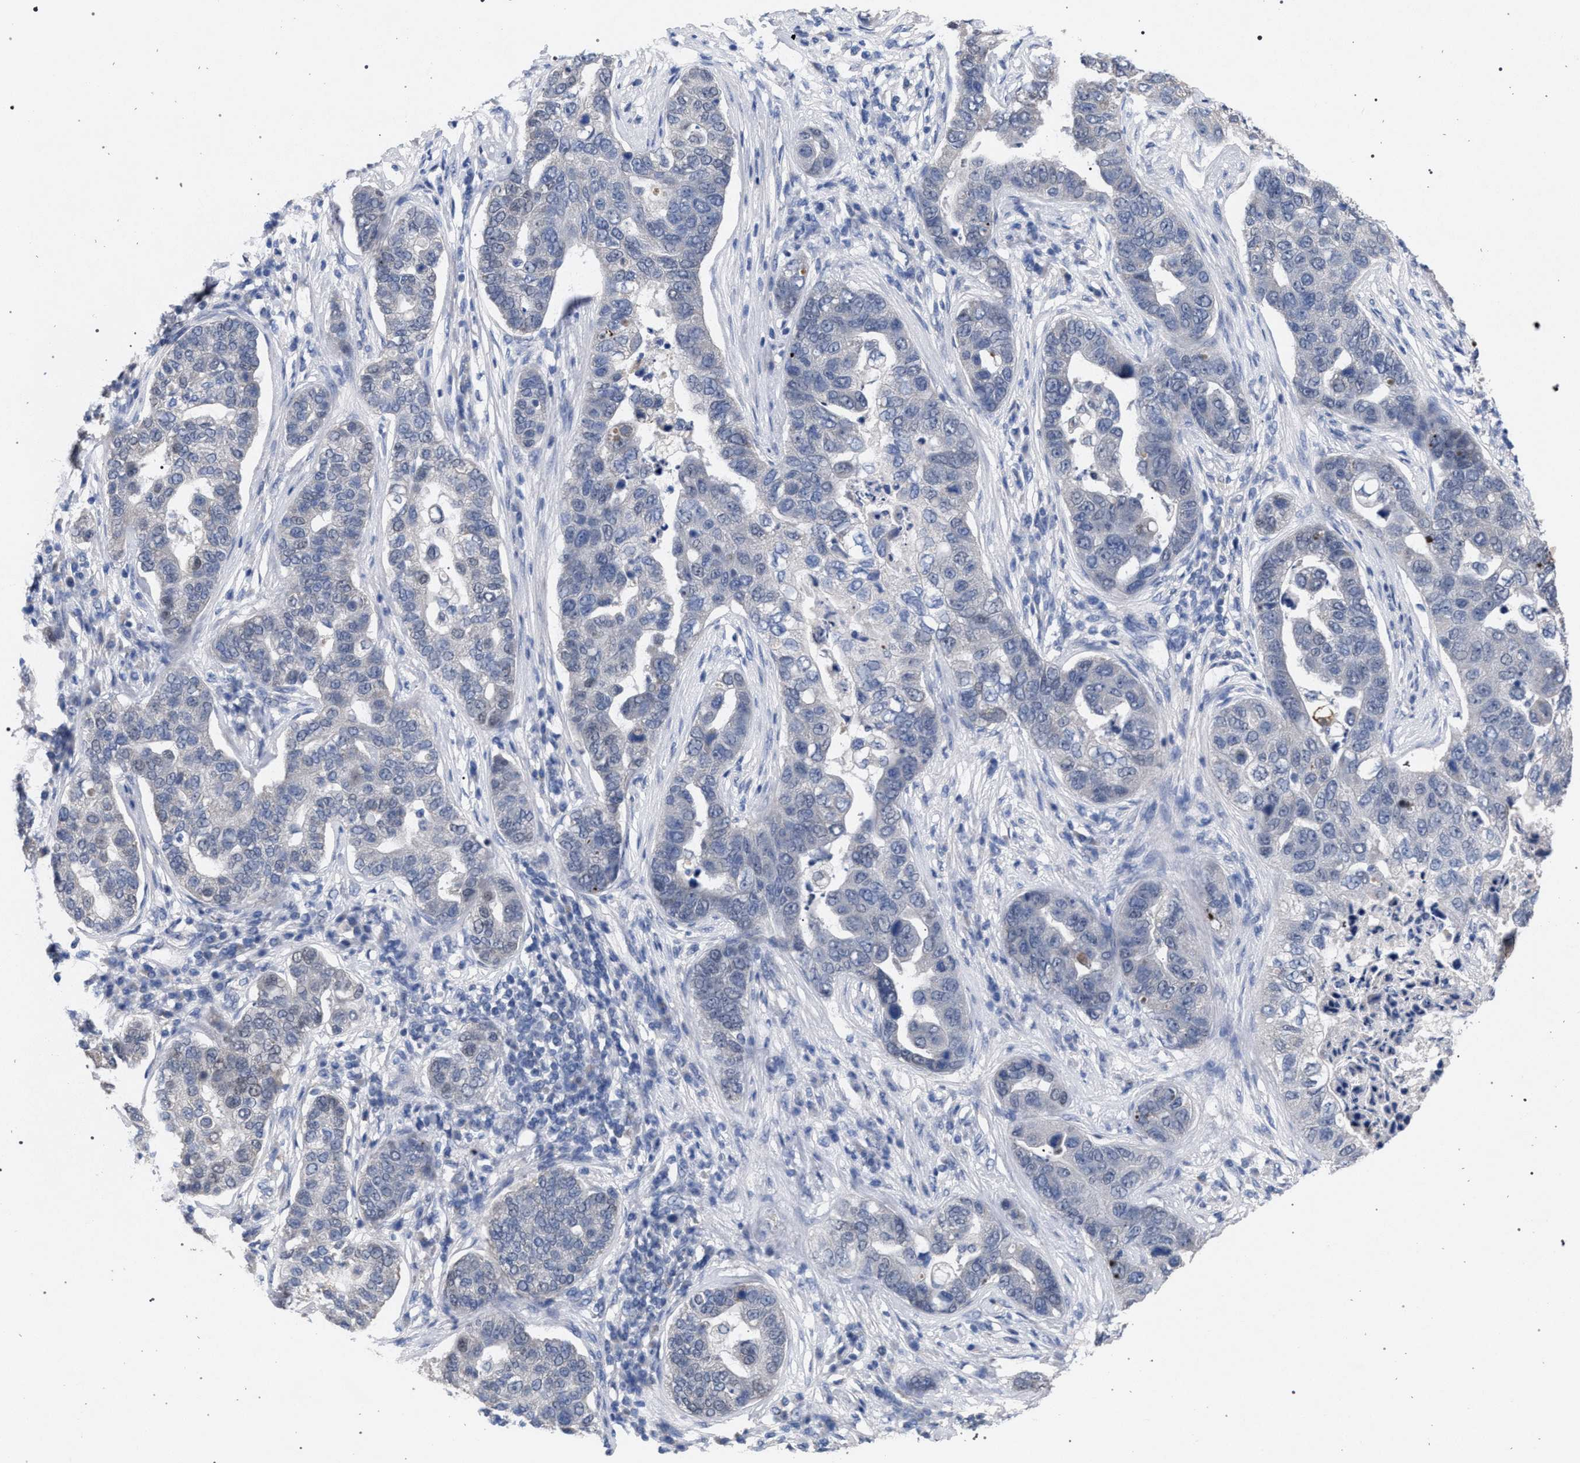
{"staining": {"intensity": "negative", "quantity": "none", "location": "none"}, "tissue": "pancreatic cancer", "cell_type": "Tumor cells", "image_type": "cancer", "snomed": [{"axis": "morphology", "description": "Adenocarcinoma, NOS"}, {"axis": "topography", "description": "Pancreas"}], "caption": "Photomicrograph shows no significant protein staining in tumor cells of pancreatic cancer. The staining was performed using DAB to visualize the protein expression in brown, while the nuclei were stained in blue with hematoxylin (Magnification: 20x).", "gene": "GOLGA2", "patient": {"sex": "female", "age": 61}}